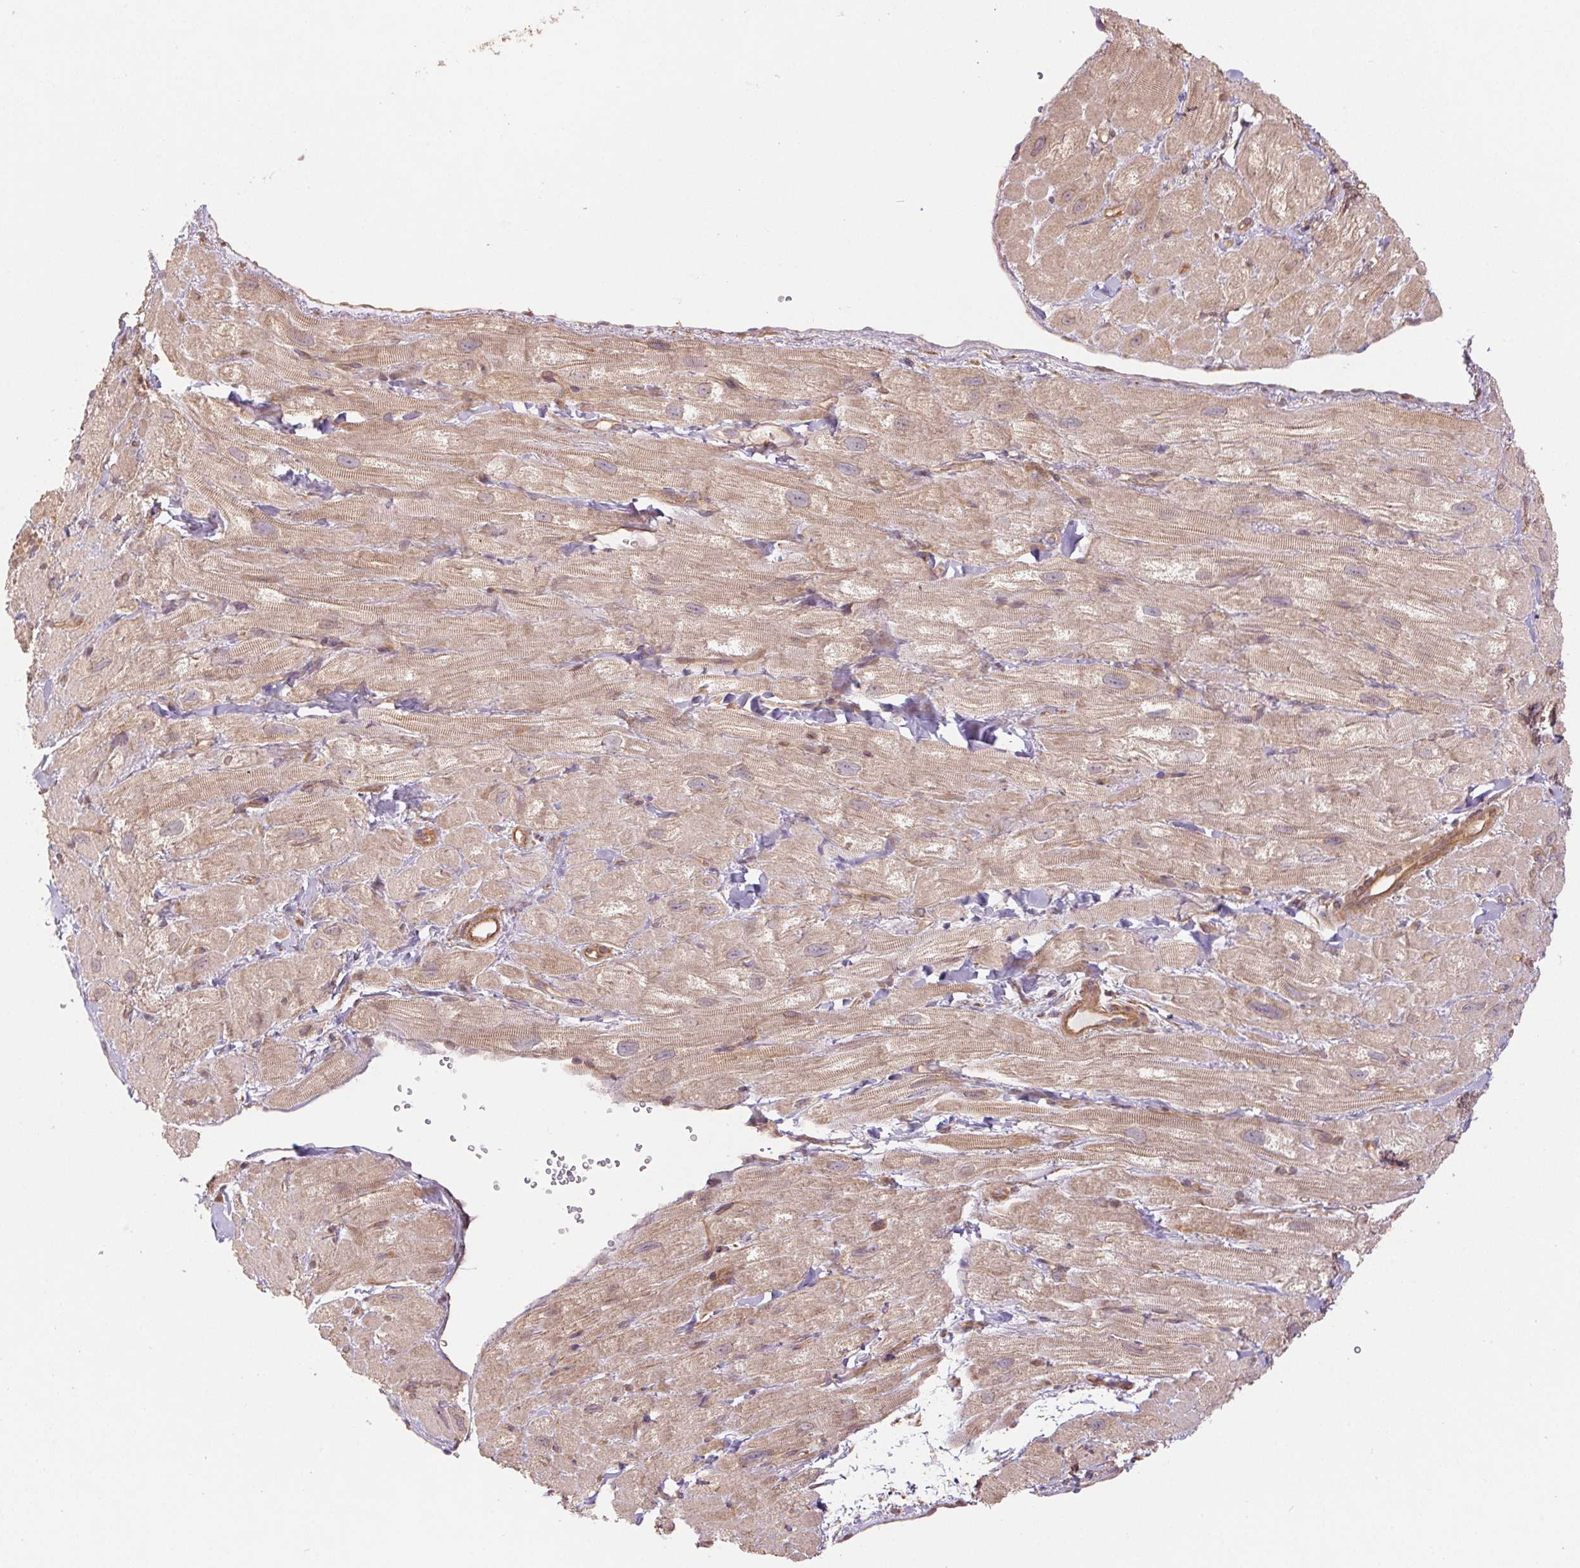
{"staining": {"intensity": "weak", "quantity": "25%-75%", "location": "cytoplasmic/membranous"}, "tissue": "heart muscle", "cell_type": "Cardiomyocytes", "image_type": "normal", "snomed": [{"axis": "morphology", "description": "Normal tissue, NOS"}, {"axis": "topography", "description": "Heart"}], "caption": "Heart muscle stained with DAB (3,3'-diaminobenzidine) immunohistochemistry (IHC) reveals low levels of weak cytoplasmic/membranous positivity in about 25%-75% of cardiomyocytes. The protein of interest is shown in brown color, while the nuclei are stained blue.", "gene": "TUBA1A", "patient": {"sex": "female", "age": 62}}